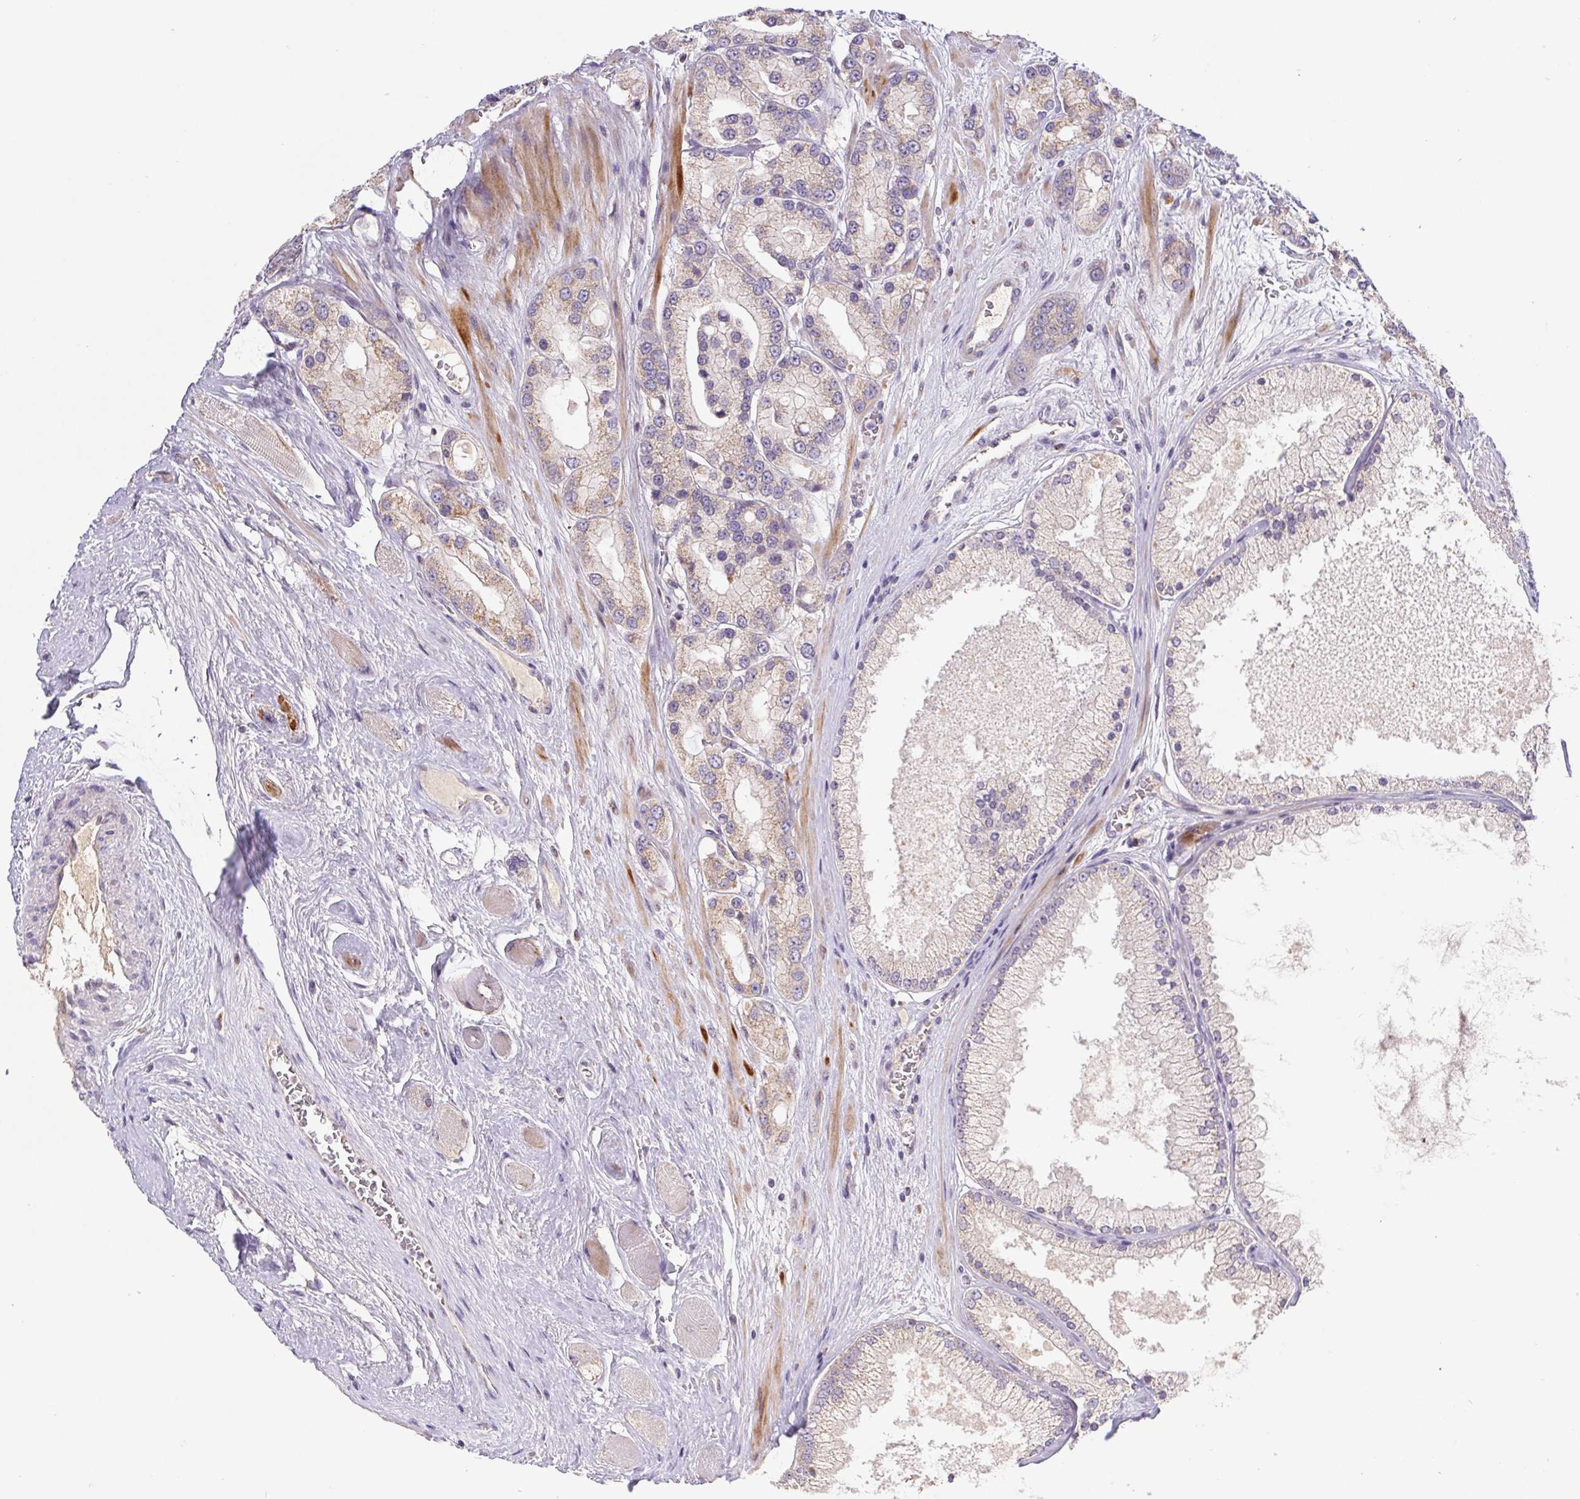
{"staining": {"intensity": "weak", "quantity": "<25%", "location": "cytoplasmic/membranous"}, "tissue": "prostate cancer", "cell_type": "Tumor cells", "image_type": "cancer", "snomed": [{"axis": "morphology", "description": "Adenocarcinoma, High grade"}, {"axis": "topography", "description": "Prostate"}], "caption": "Tumor cells are negative for protein expression in human prostate cancer.", "gene": "EMC6", "patient": {"sex": "male", "age": 67}}